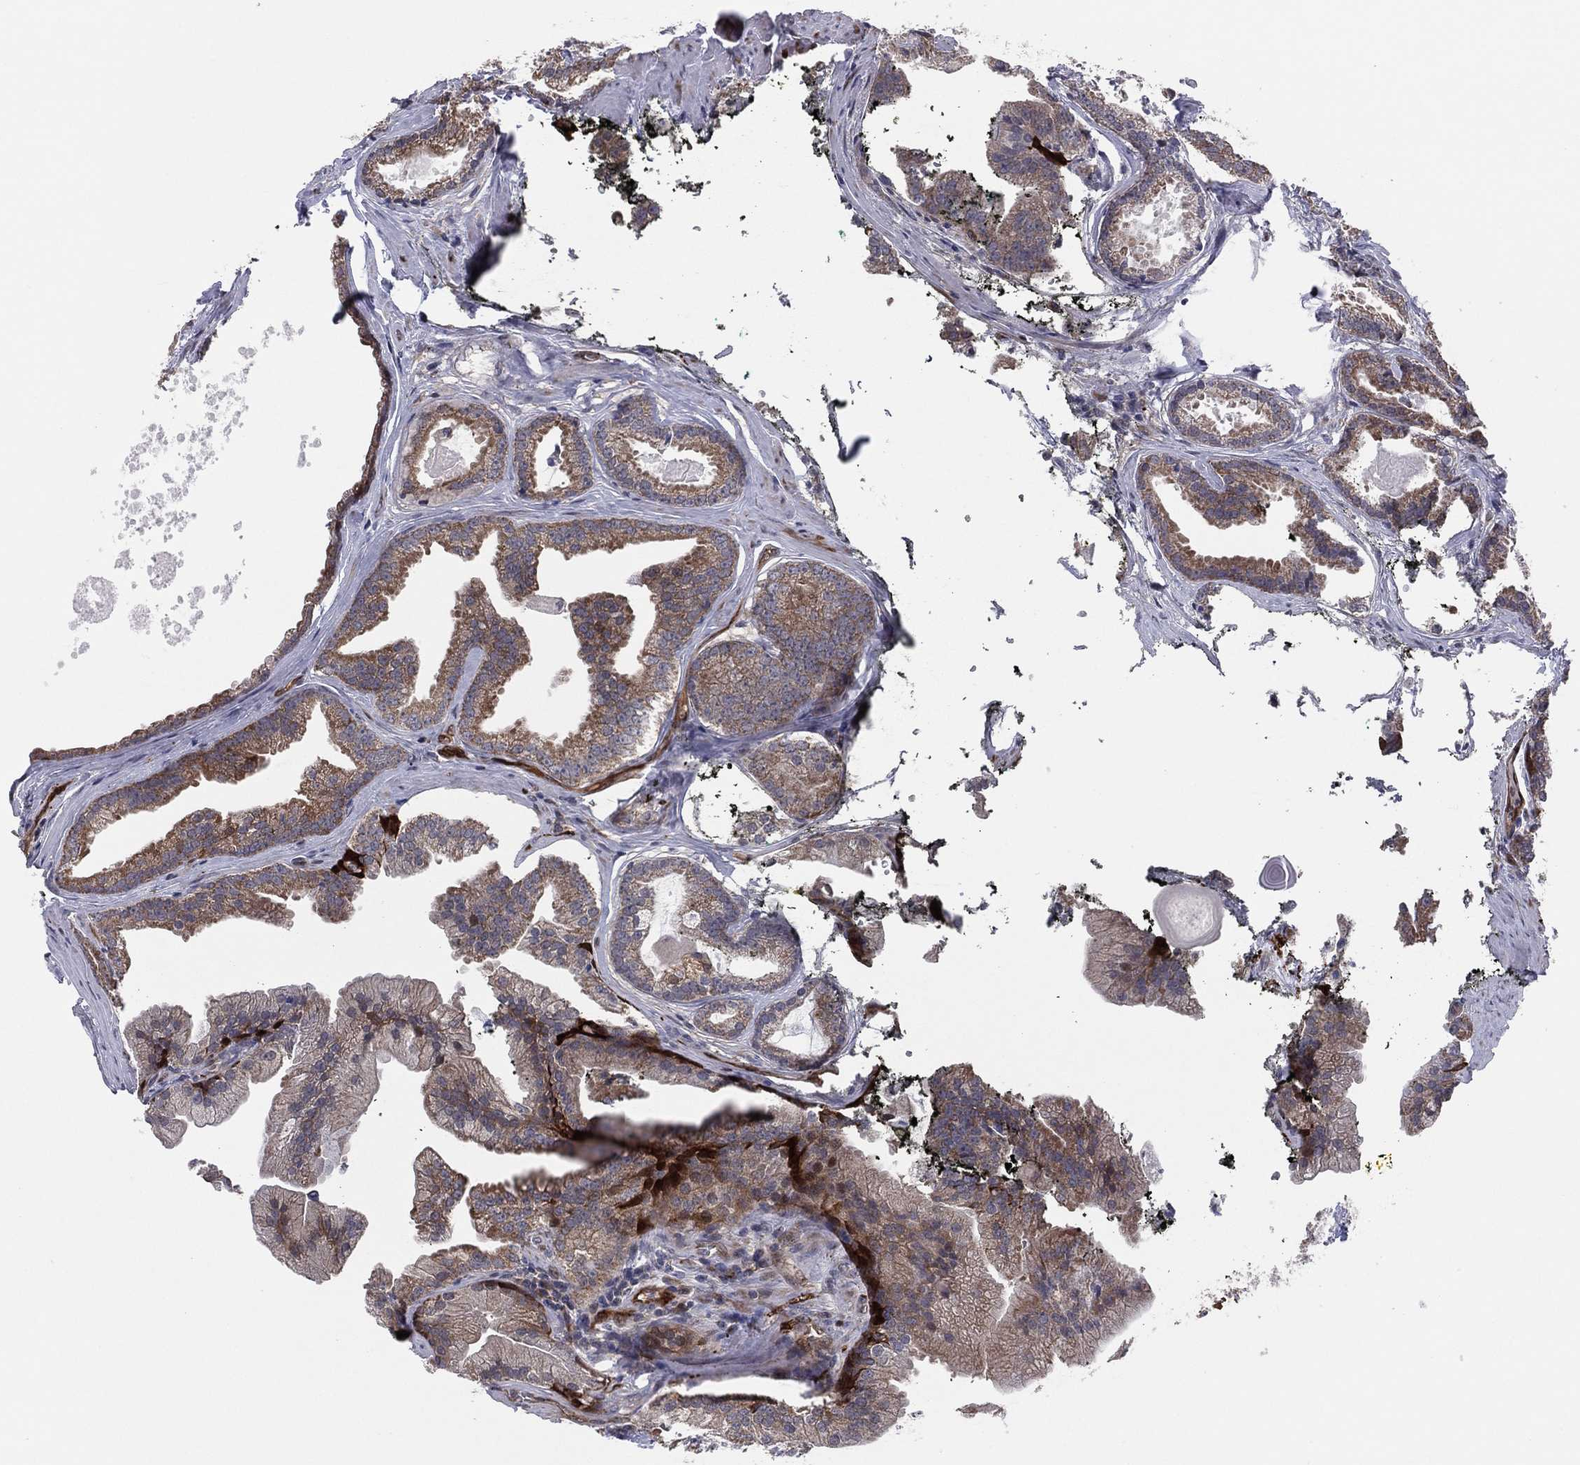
{"staining": {"intensity": "moderate", "quantity": ">75%", "location": "cytoplasmic/membranous"}, "tissue": "prostate cancer", "cell_type": "Tumor cells", "image_type": "cancer", "snomed": [{"axis": "morphology", "description": "Adenocarcinoma, NOS"}, {"axis": "morphology", "description": "Adenocarcinoma, High grade"}, {"axis": "topography", "description": "Prostate"}], "caption": "Prostate adenocarcinoma was stained to show a protein in brown. There is medium levels of moderate cytoplasmic/membranous positivity in about >75% of tumor cells.", "gene": "SNCG", "patient": {"sex": "male", "age": 64}}